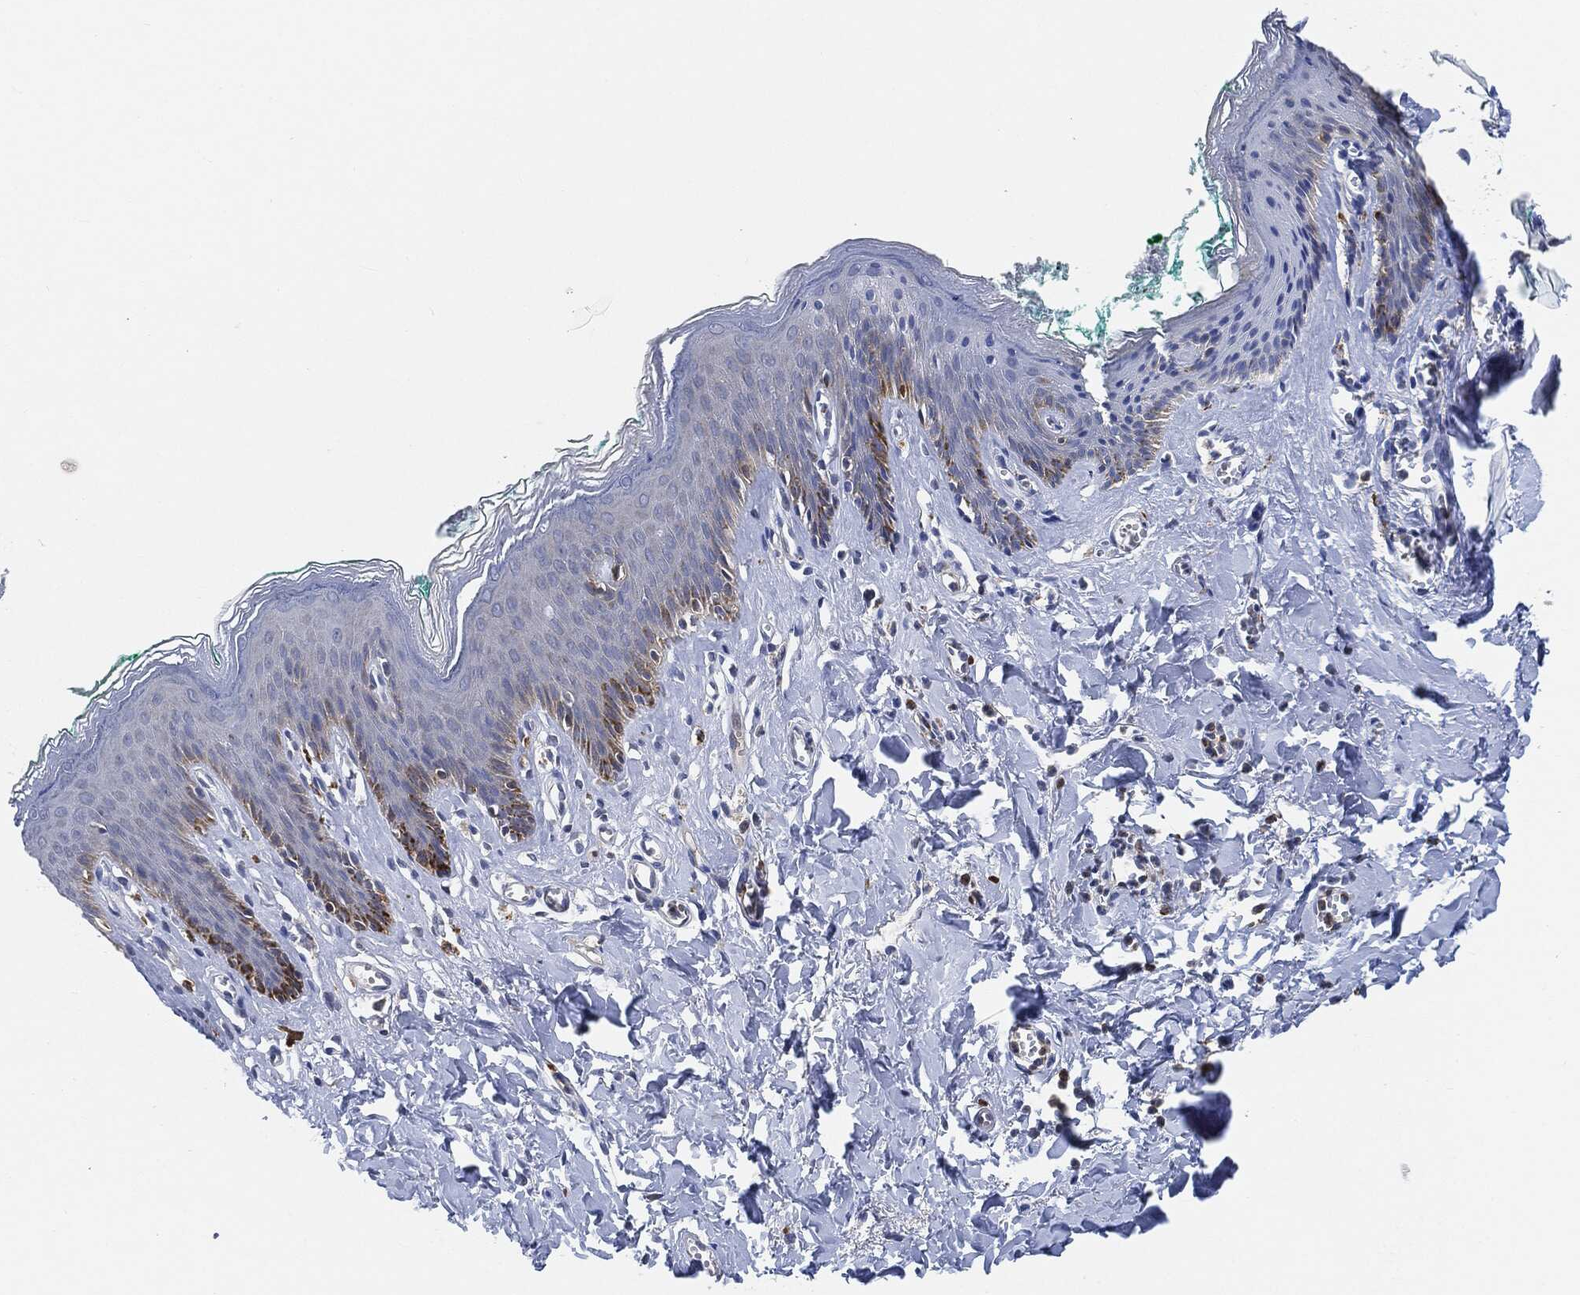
{"staining": {"intensity": "strong", "quantity": "<25%", "location": "cytoplasmic/membranous"}, "tissue": "skin", "cell_type": "Epidermal cells", "image_type": "normal", "snomed": [{"axis": "morphology", "description": "Normal tissue, NOS"}, {"axis": "topography", "description": "Vulva"}], "caption": "This histopathology image displays immunohistochemistry (IHC) staining of normal human skin, with medium strong cytoplasmic/membranous positivity in about <25% of epidermal cells.", "gene": "VSIG4", "patient": {"sex": "female", "age": 66}}